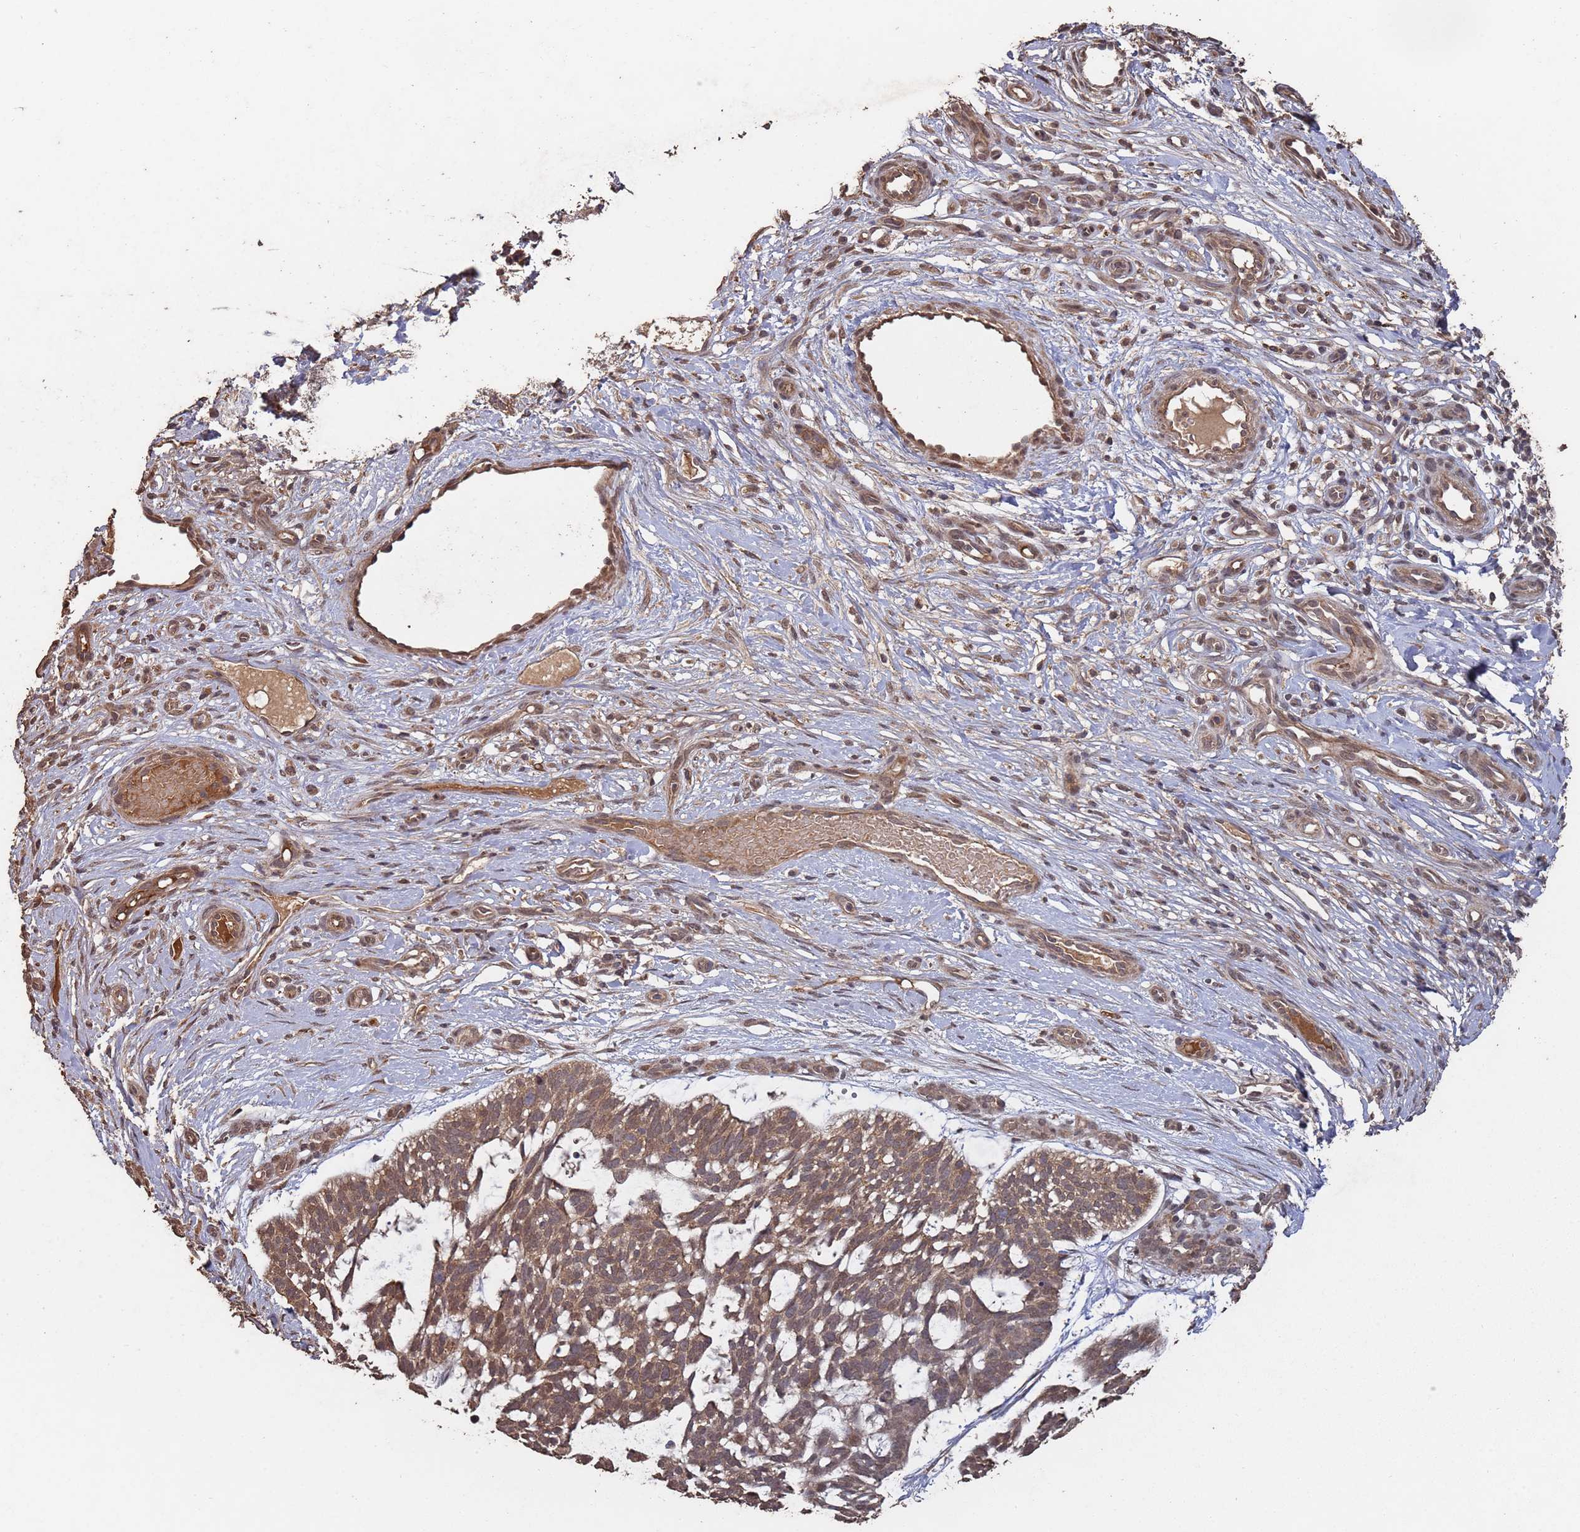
{"staining": {"intensity": "moderate", "quantity": ">75%", "location": "cytoplasmic/membranous"}, "tissue": "skin cancer", "cell_type": "Tumor cells", "image_type": "cancer", "snomed": [{"axis": "morphology", "description": "Basal cell carcinoma"}, {"axis": "topography", "description": "Skin"}], "caption": "A micrograph of human skin basal cell carcinoma stained for a protein shows moderate cytoplasmic/membranous brown staining in tumor cells.", "gene": "FRAT1", "patient": {"sex": "male", "age": 88}}